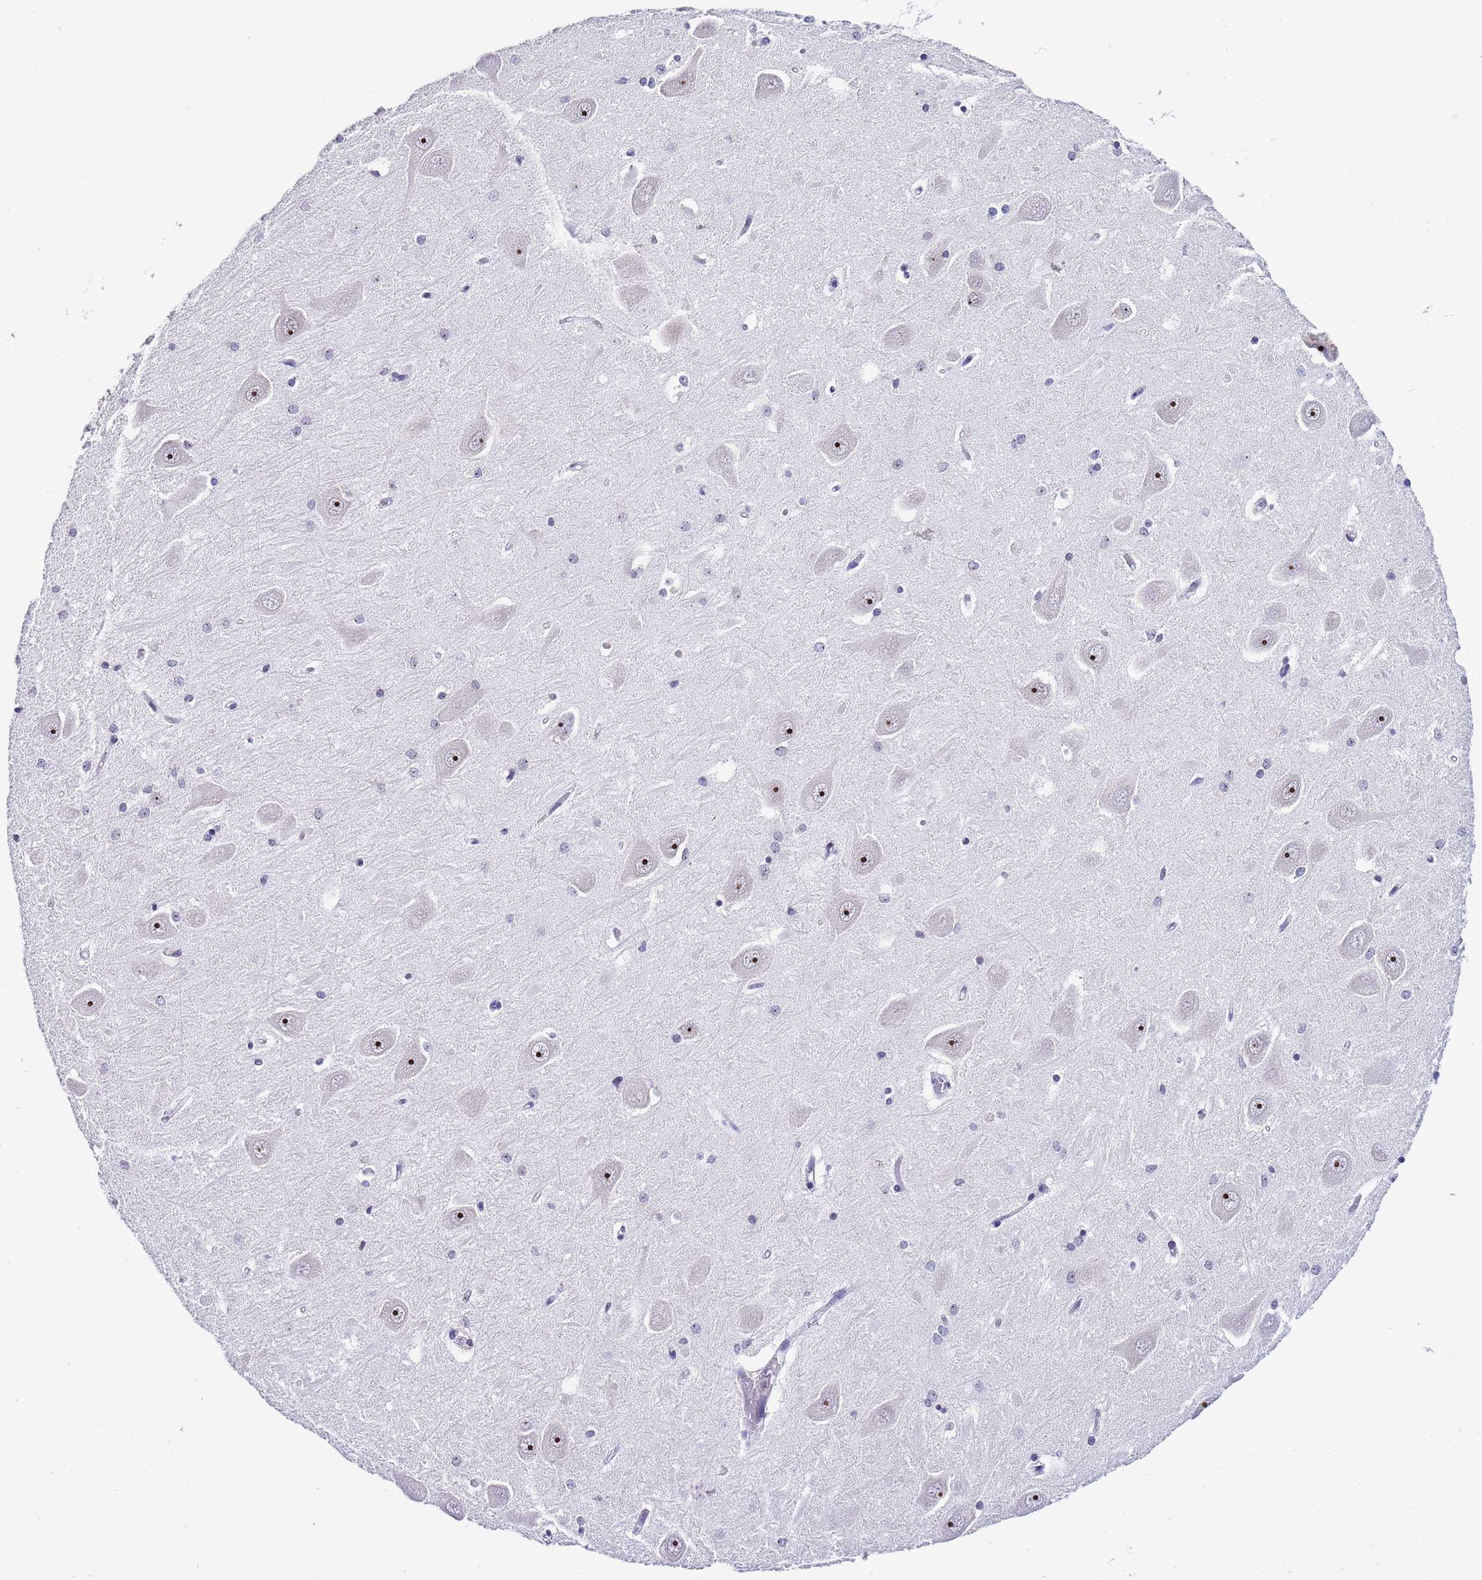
{"staining": {"intensity": "negative", "quantity": "none", "location": "none"}, "tissue": "hippocampus", "cell_type": "Glial cells", "image_type": "normal", "snomed": [{"axis": "morphology", "description": "Normal tissue, NOS"}, {"axis": "topography", "description": "Hippocampus"}], "caption": "DAB (3,3'-diaminobenzidine) immunohistochemical staining of unremarkable human hippocampus displays no significant expression in glial cells.", "gene": "NOP56", "patient": {"sex": "male", "age": 45}}